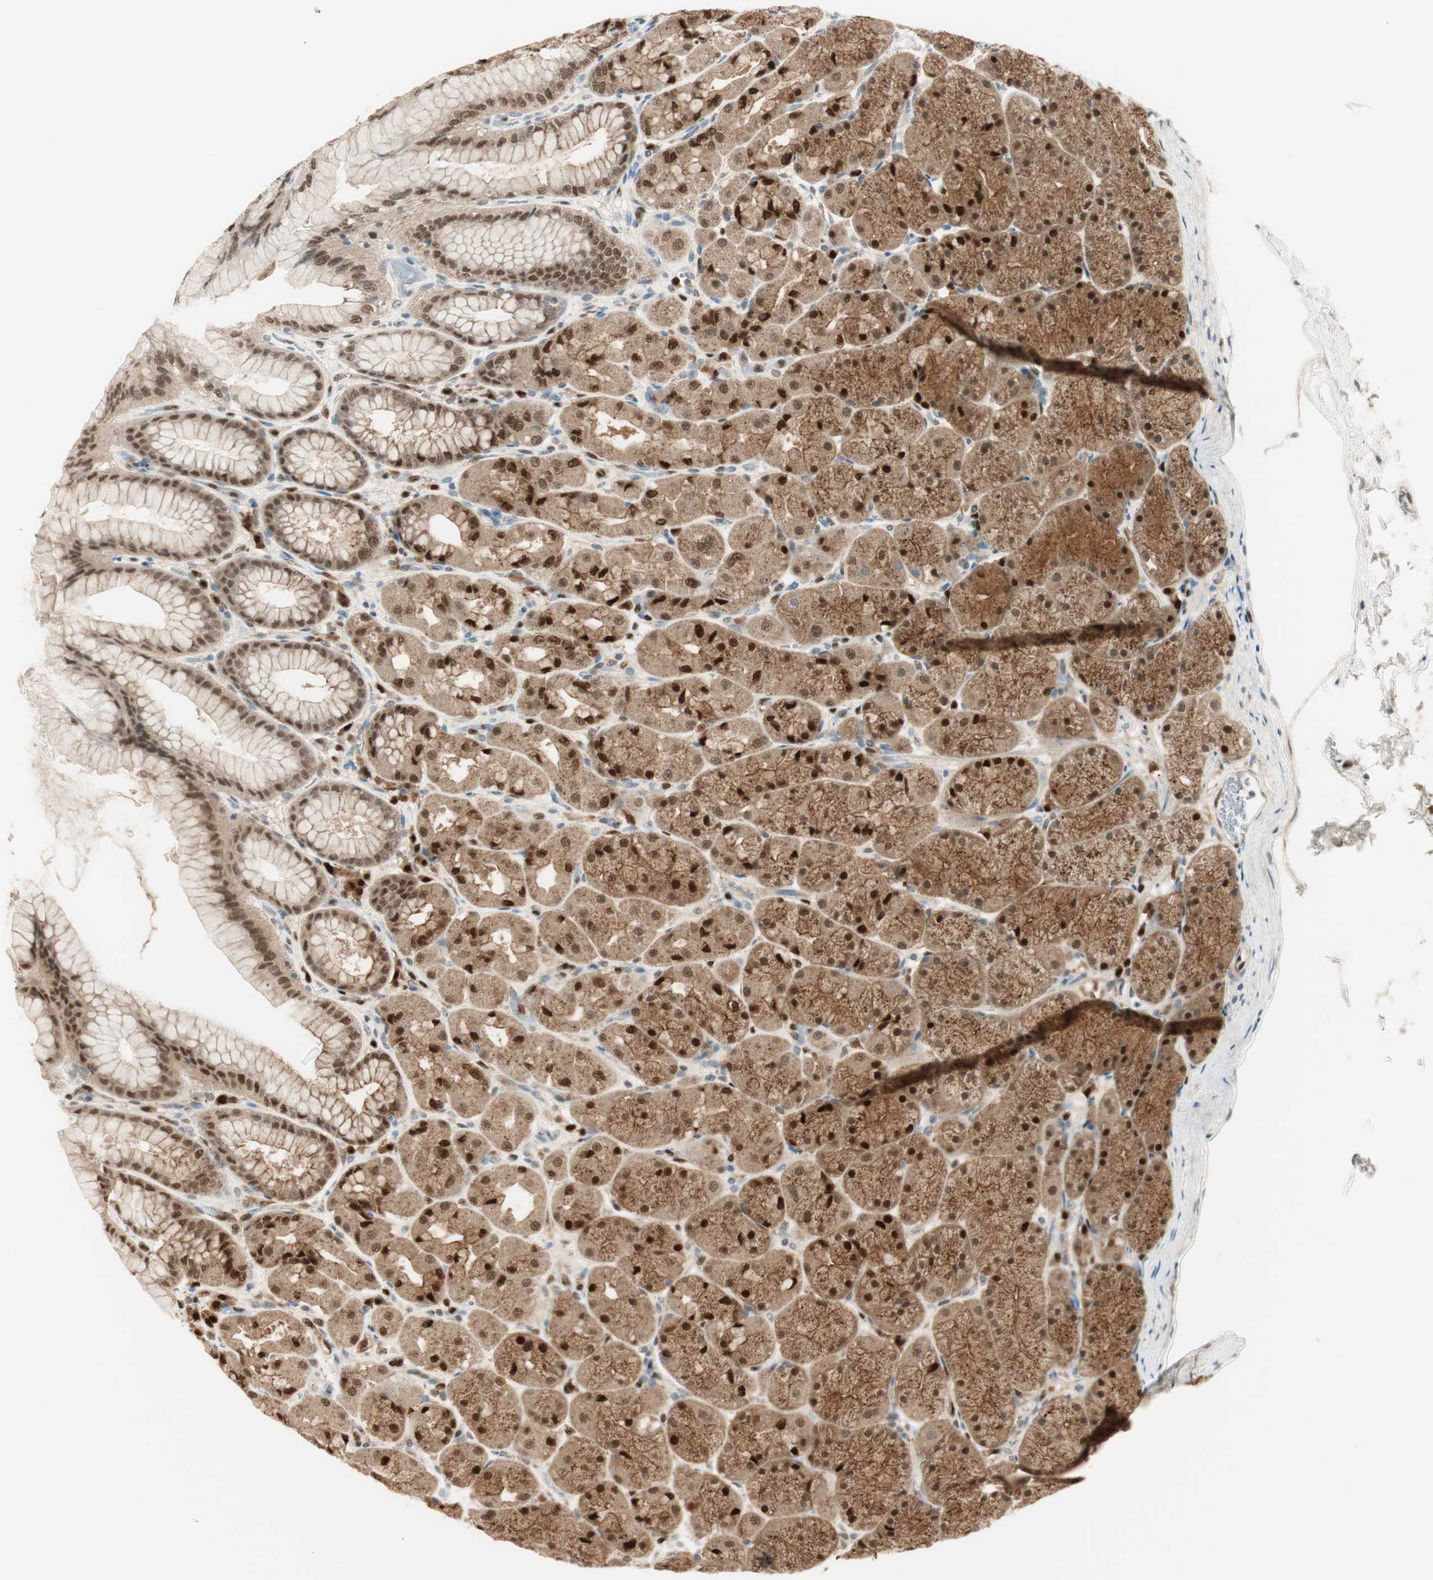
{"staining": {"intensity": "moderate", "quantity": ">75%", "location": "cytoplasmic/membranous,nuclear"}, "tissue": "stomach", "cell_type": "Glandular cells", "image_type": "normal", "snomed": [{"axis": "morphology", "description": "Normal tissue, NOS"}, {"axis": "topography", "description": "Stomach, upper"}], "caption": "A brown stain shows moderate cytoplasmic/membranous,nuclear positivity of a protein in glandular cells of unremarkable human stomach. The staining is performed using DAB (3,3'-diaminobenzidine) brown chromogen to label protein expression. The nuclei are counter-stained blue using hematoxylin.", "gene": "LTA4H", "patient": {"sex": "female", "age": 56}}